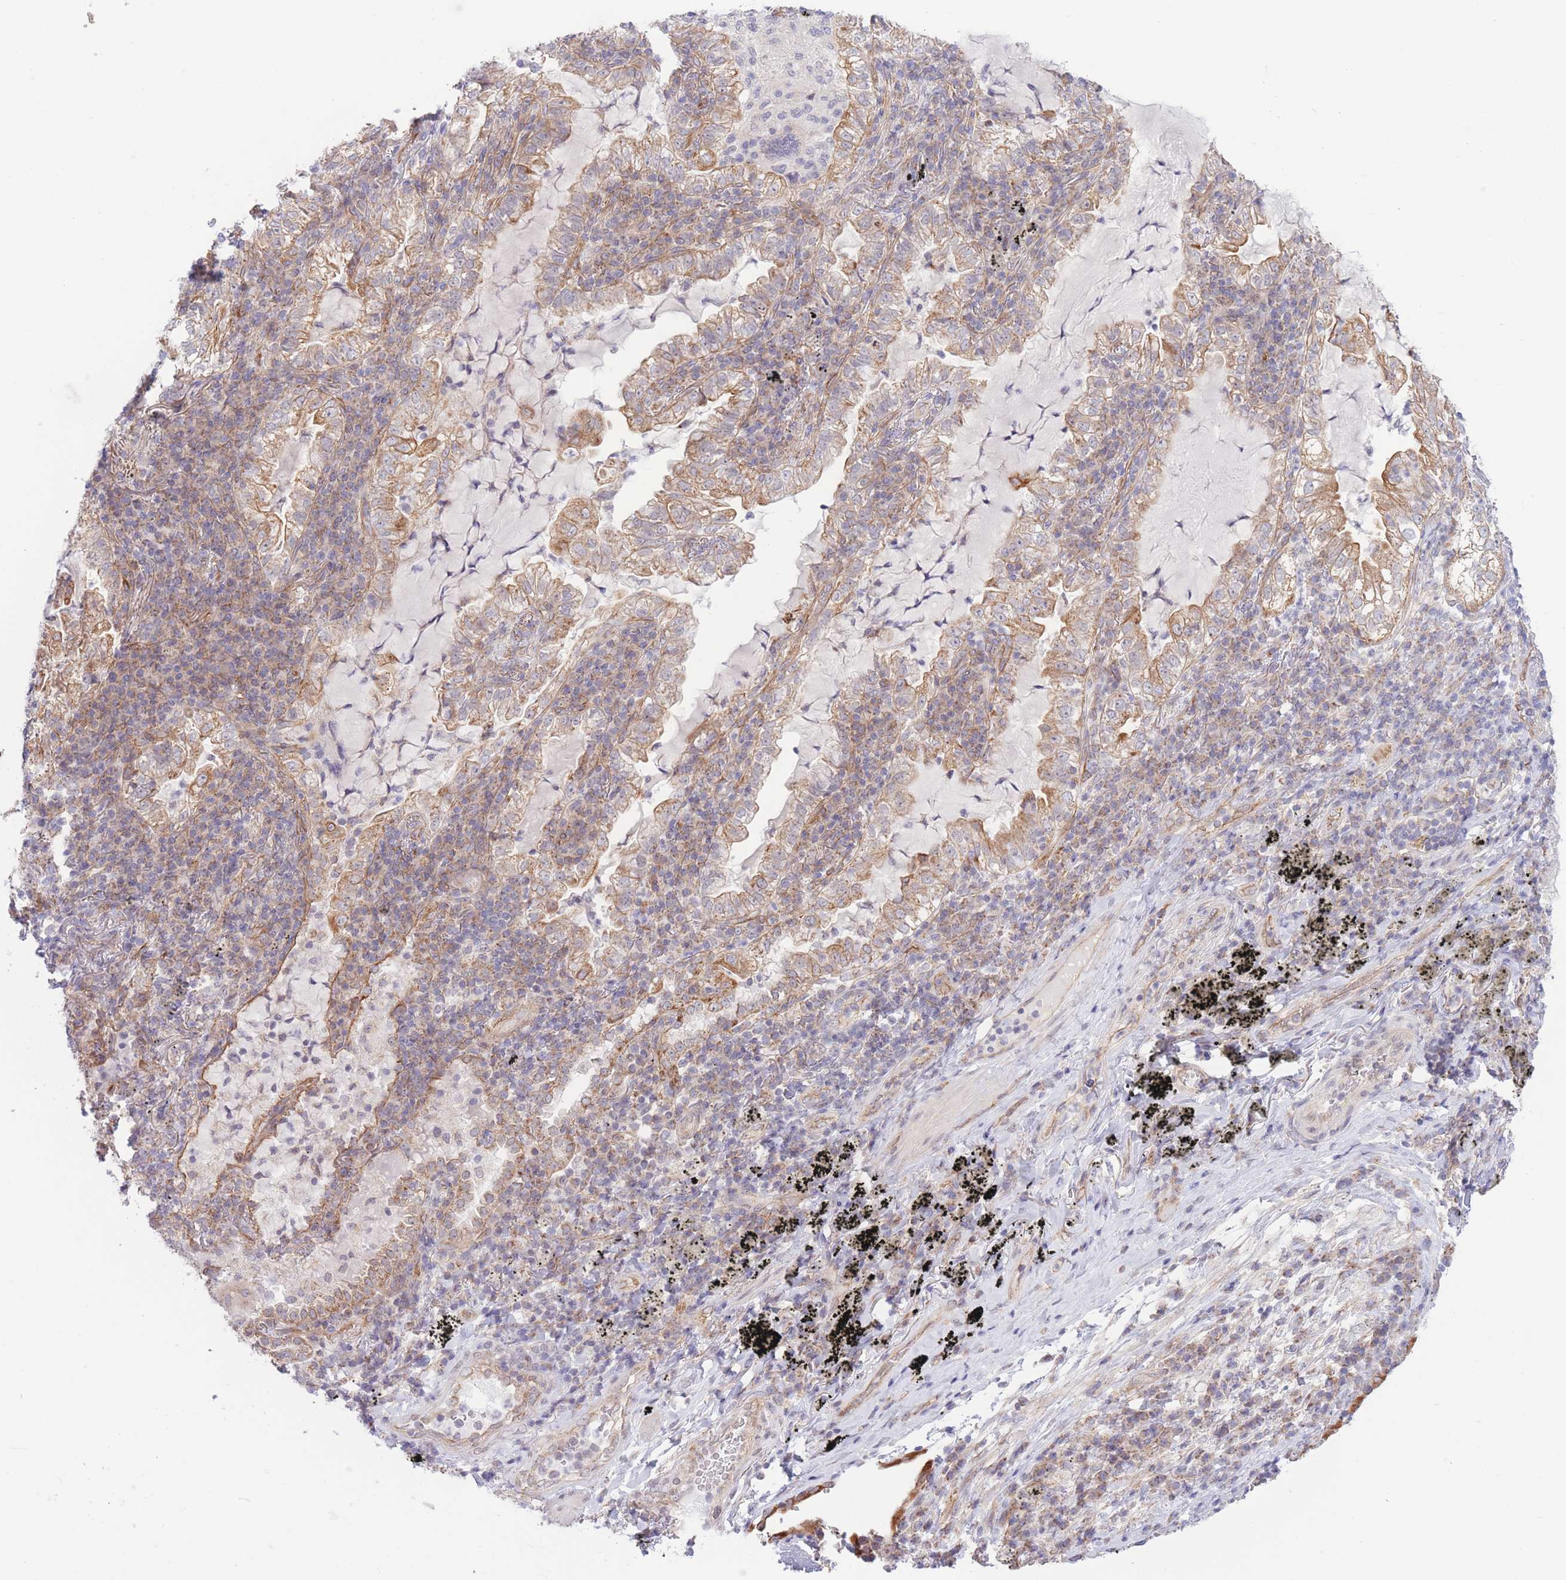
{"staining": {"intensity": "moderate", "quantity": "25%-75%", "location": "cytoplasmic/membranous"}, "tissue": "lung cancer", "cell_type": "Tumor cells", "image_type": "cancer", "snomed": [{"axis": "morphology", "description": "Adenocarcinoma, NOS"}, {"axis": "topography", "description": "Lung"}], "caption": "About 25%-75% of tumor cells in lung cancer (adenocarcinoma) demonstrate moderate cytoplasmic/membranous protein staining as visualized by brown immunohistochemical staining.", "gene": "MRPS31", "patient": {"sex": "female", "age": 73}}